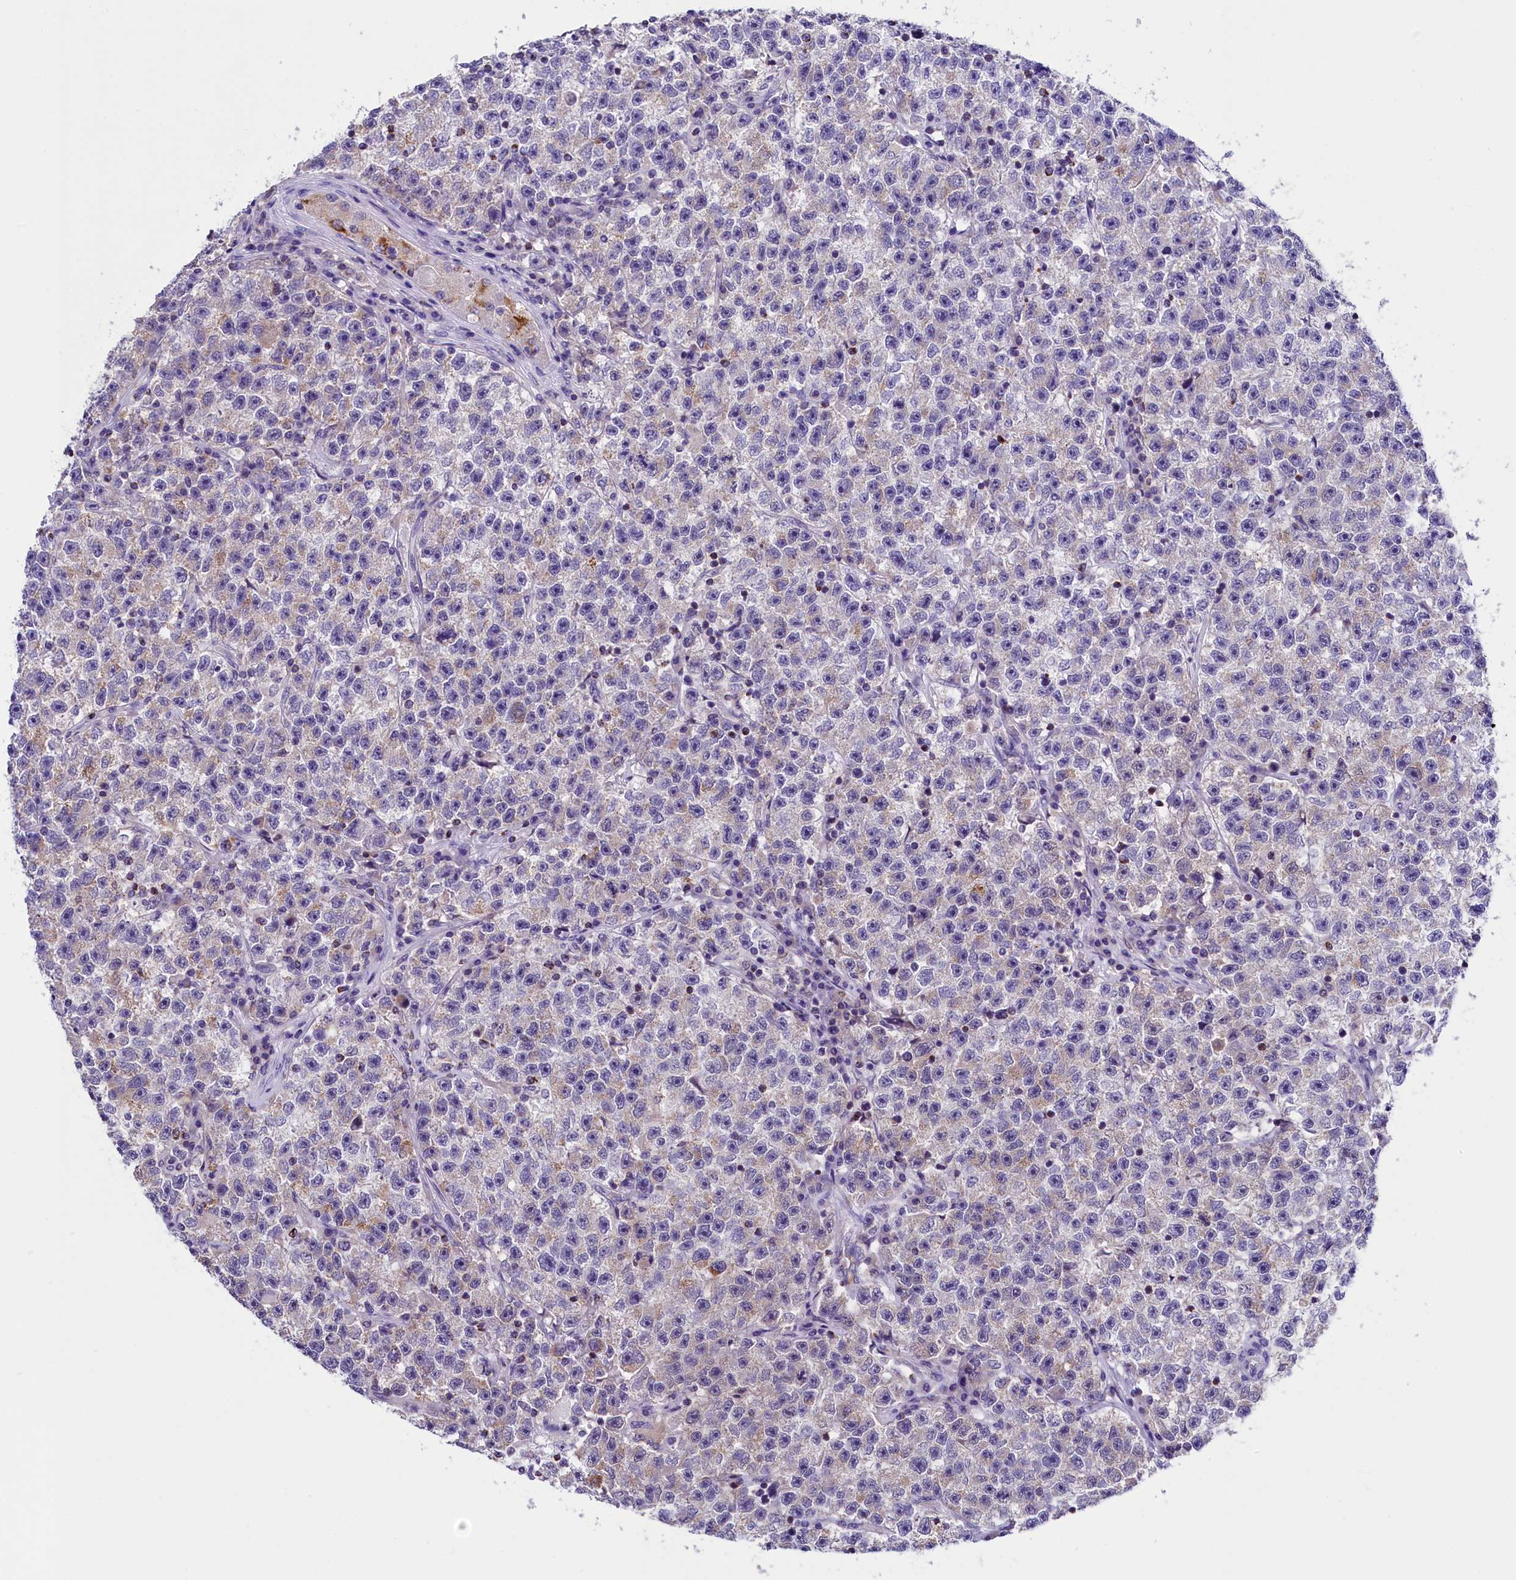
{"staining": {"intensity": "weak", "quantity": "<25%", "location": "cytoplasmic/membranous"}, "tissue": "testis cancer", "cell_type": "Tumor cells", "image_type": "cancer", "snomed": [{"axis": "morphology", "description": "Seminoma, NOS"}, {"axis": "topography", "description": "Testis"}], "caption": "A micrograph of testis cancer stained for a protein exhibits no brown staining in tumor cells. Brightfield microscopy of immunohistochemistry stained with DAB (brown) and hematoxylin (blue), captured at high magnification.", "gene": "ABAT", "patient": {"sex": "male", "age": 22}}